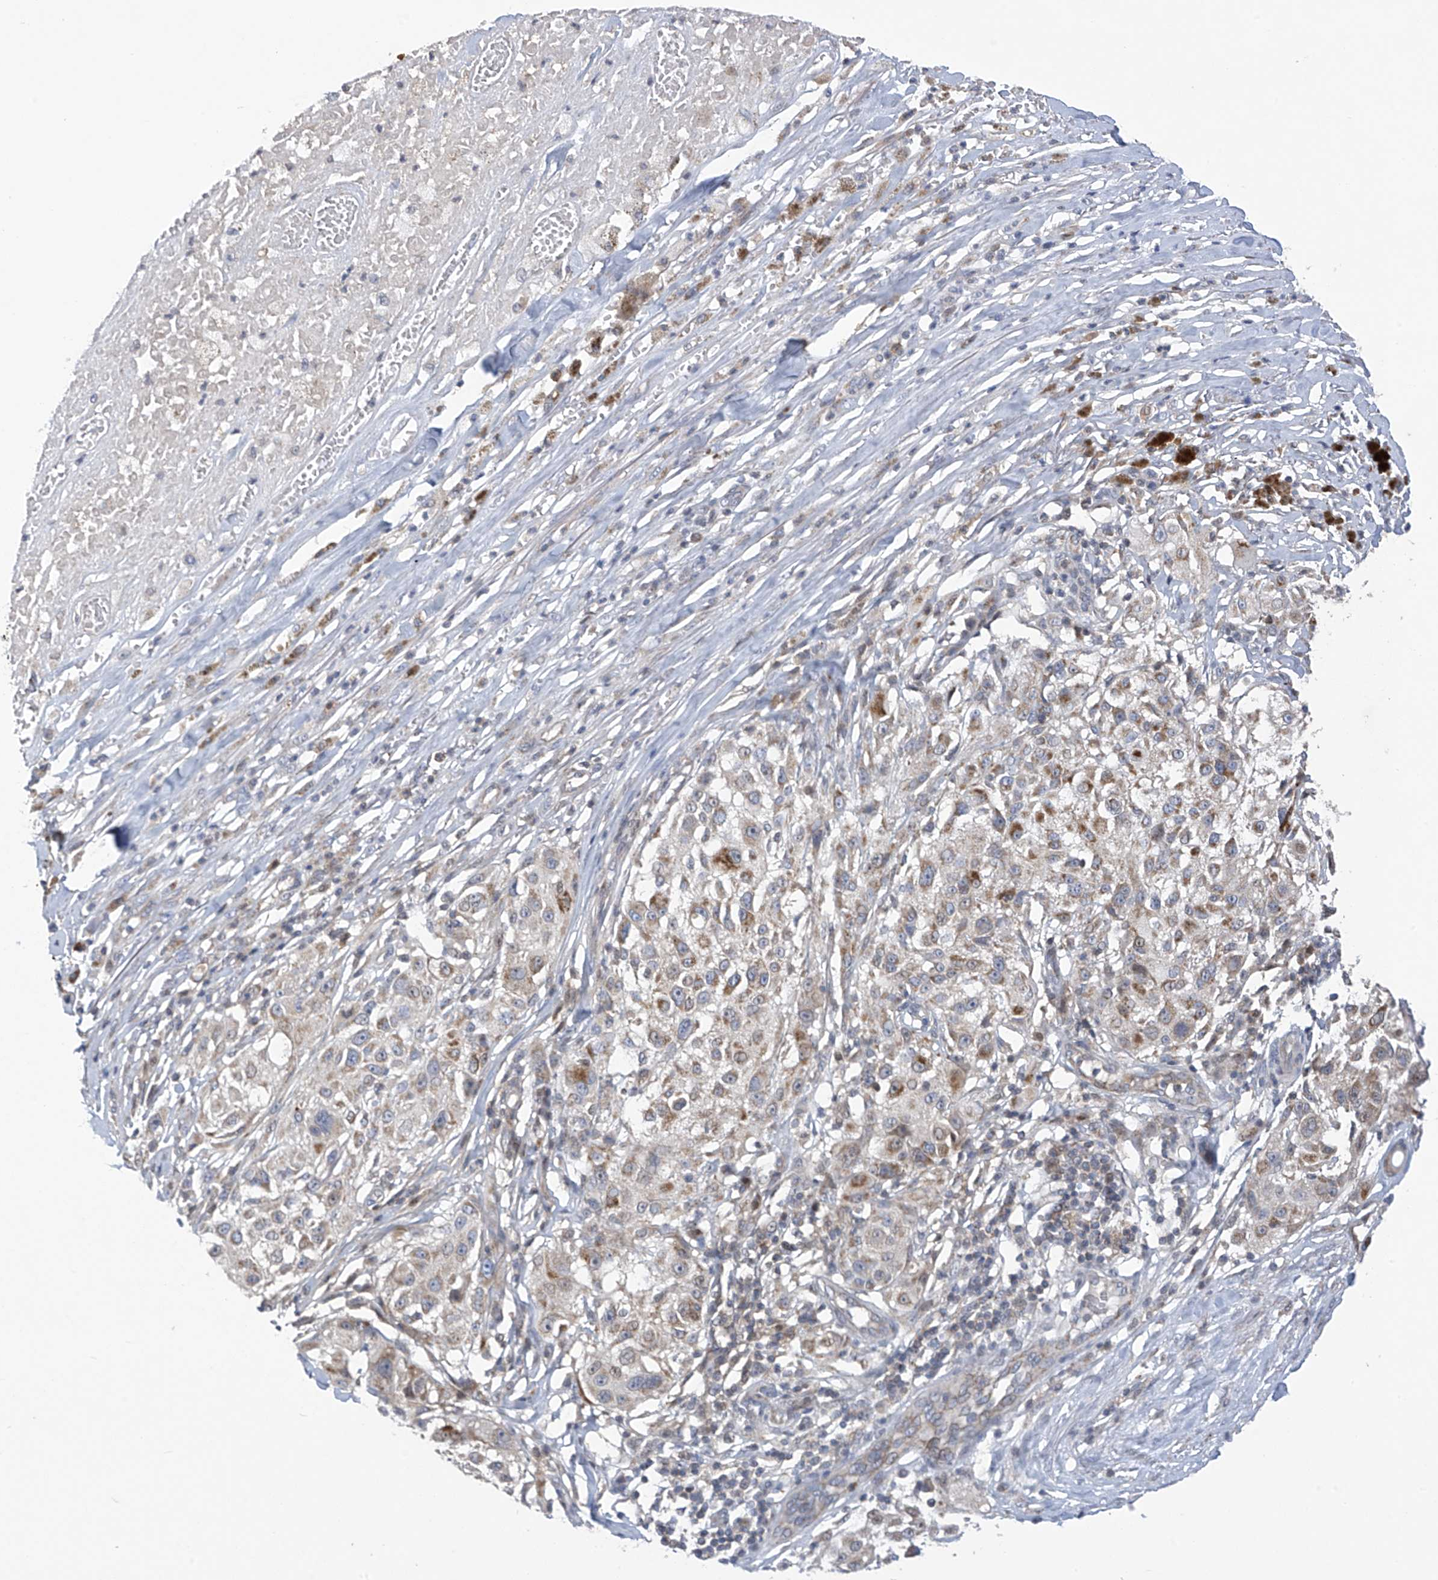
{"staining": {"intensity": "weak", "quantity": "25%-75%", "location": "cytoplasmic/membranous"}, "tissue": "melanoma", "cell_type": "Tumor cells", "image_type": "cancer", "snomed": [{"axis": "morphology", "description": "Necrosis, NOS"}, {"axis": "morphology", "description": "Malignant melanoma, NOS"}, {"axis": "topography", "description": "Skin"}], "caption": "An IHC photomicrograph of neoplastic tissue is shown. Protein staining in brown labels weak cytoplasmic/membranous positivity in malignant melanoma within tumor cells.", "gene": "SLCO4A1", "patient": {"sex": "female", "age": 87}}